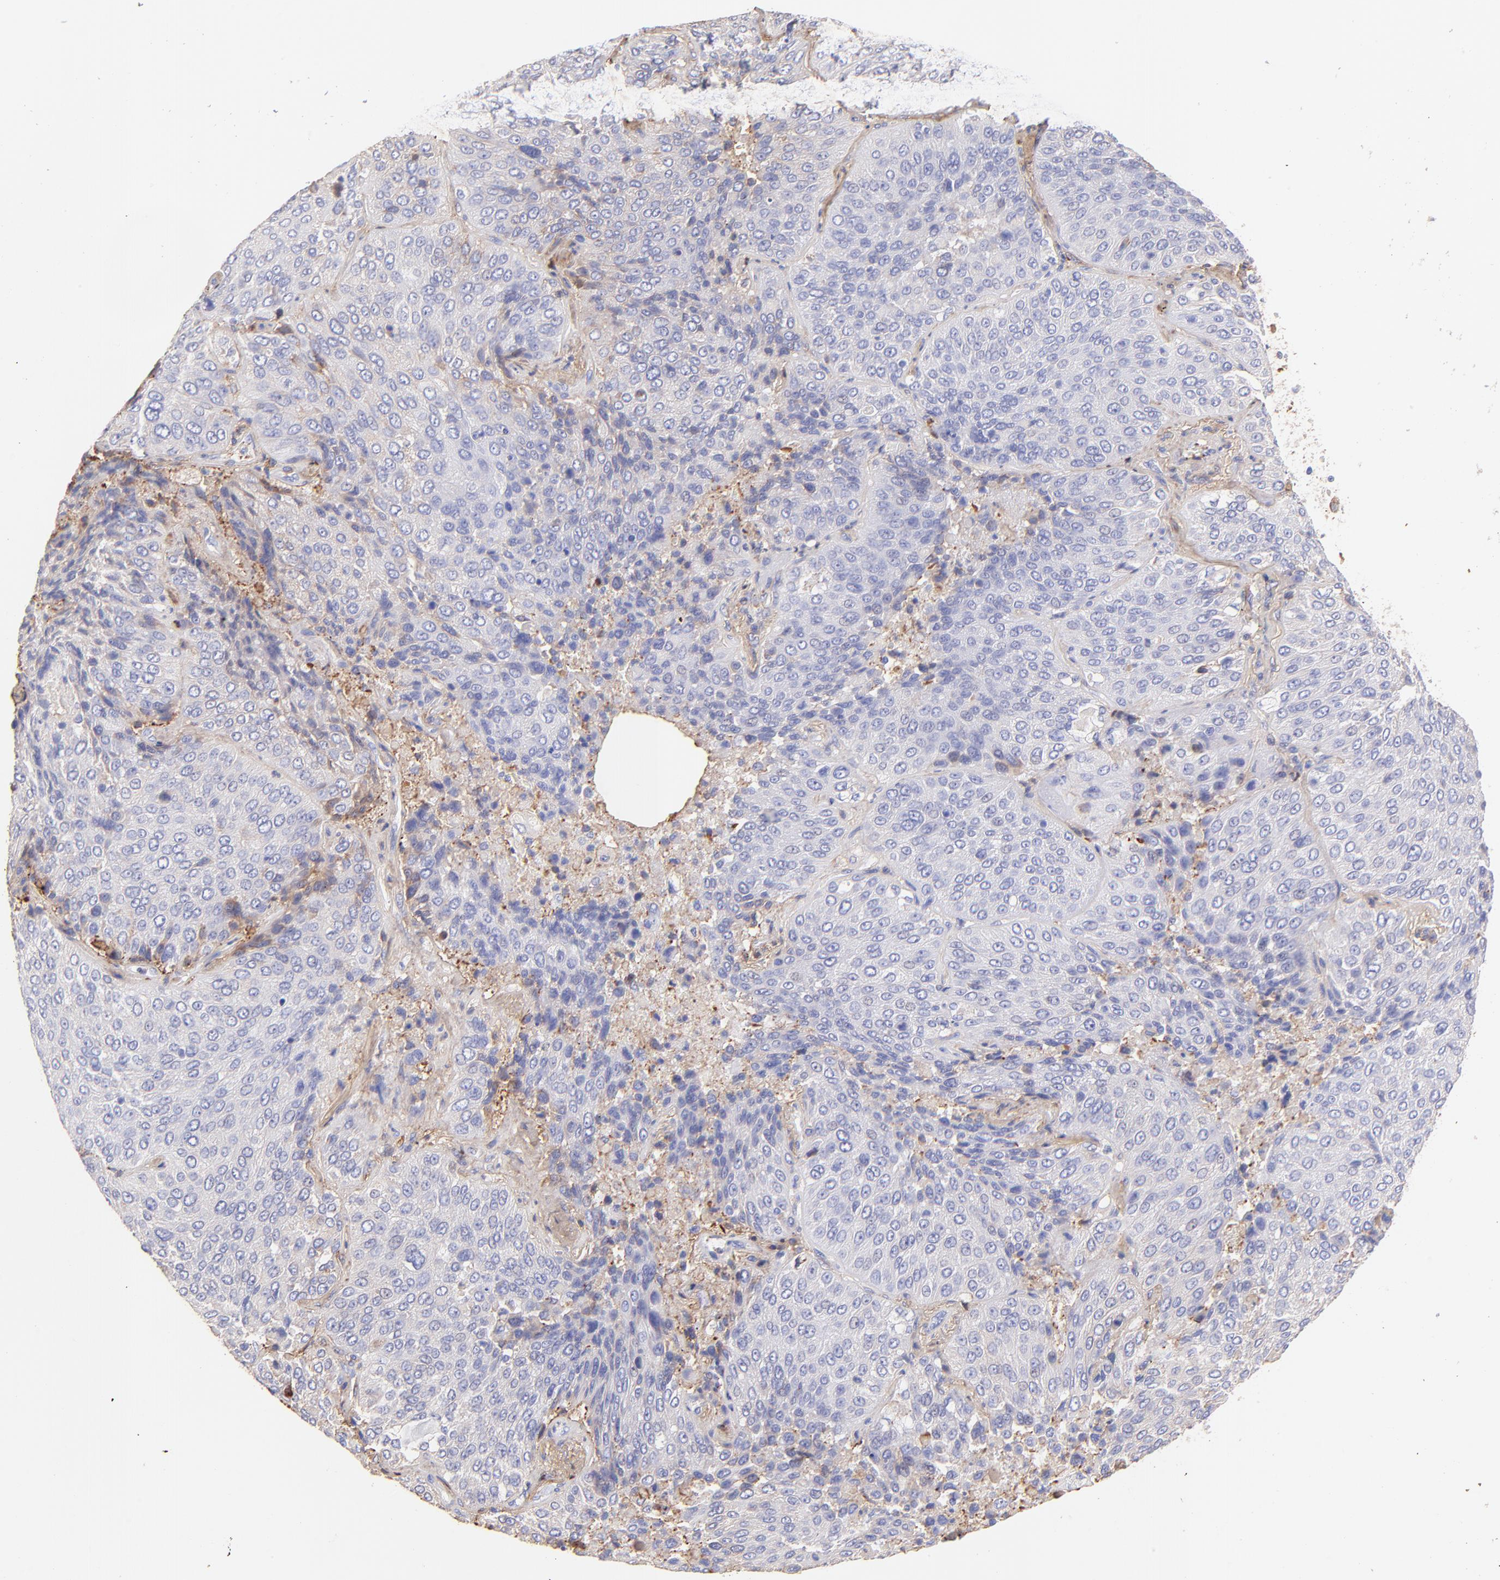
{"staining": {"intensity": "negative", "quantity": "none", "location": "none"}, "tissue": "lung cancer", "cell_type": "Tumor cells", "image_type": "cancer", "snomed": [{"axis": "morphology", "description": "Squamous cell carcinoma, NOS"}, {"axis": "topography", "description": "Lung"}], "caption": "Immunohistochemical staining of human lung squamous cell carcinoma shows no significant positivity in tumor cells.", "gene": "BGN", "patient": {"sex": "male", "age": 54}}